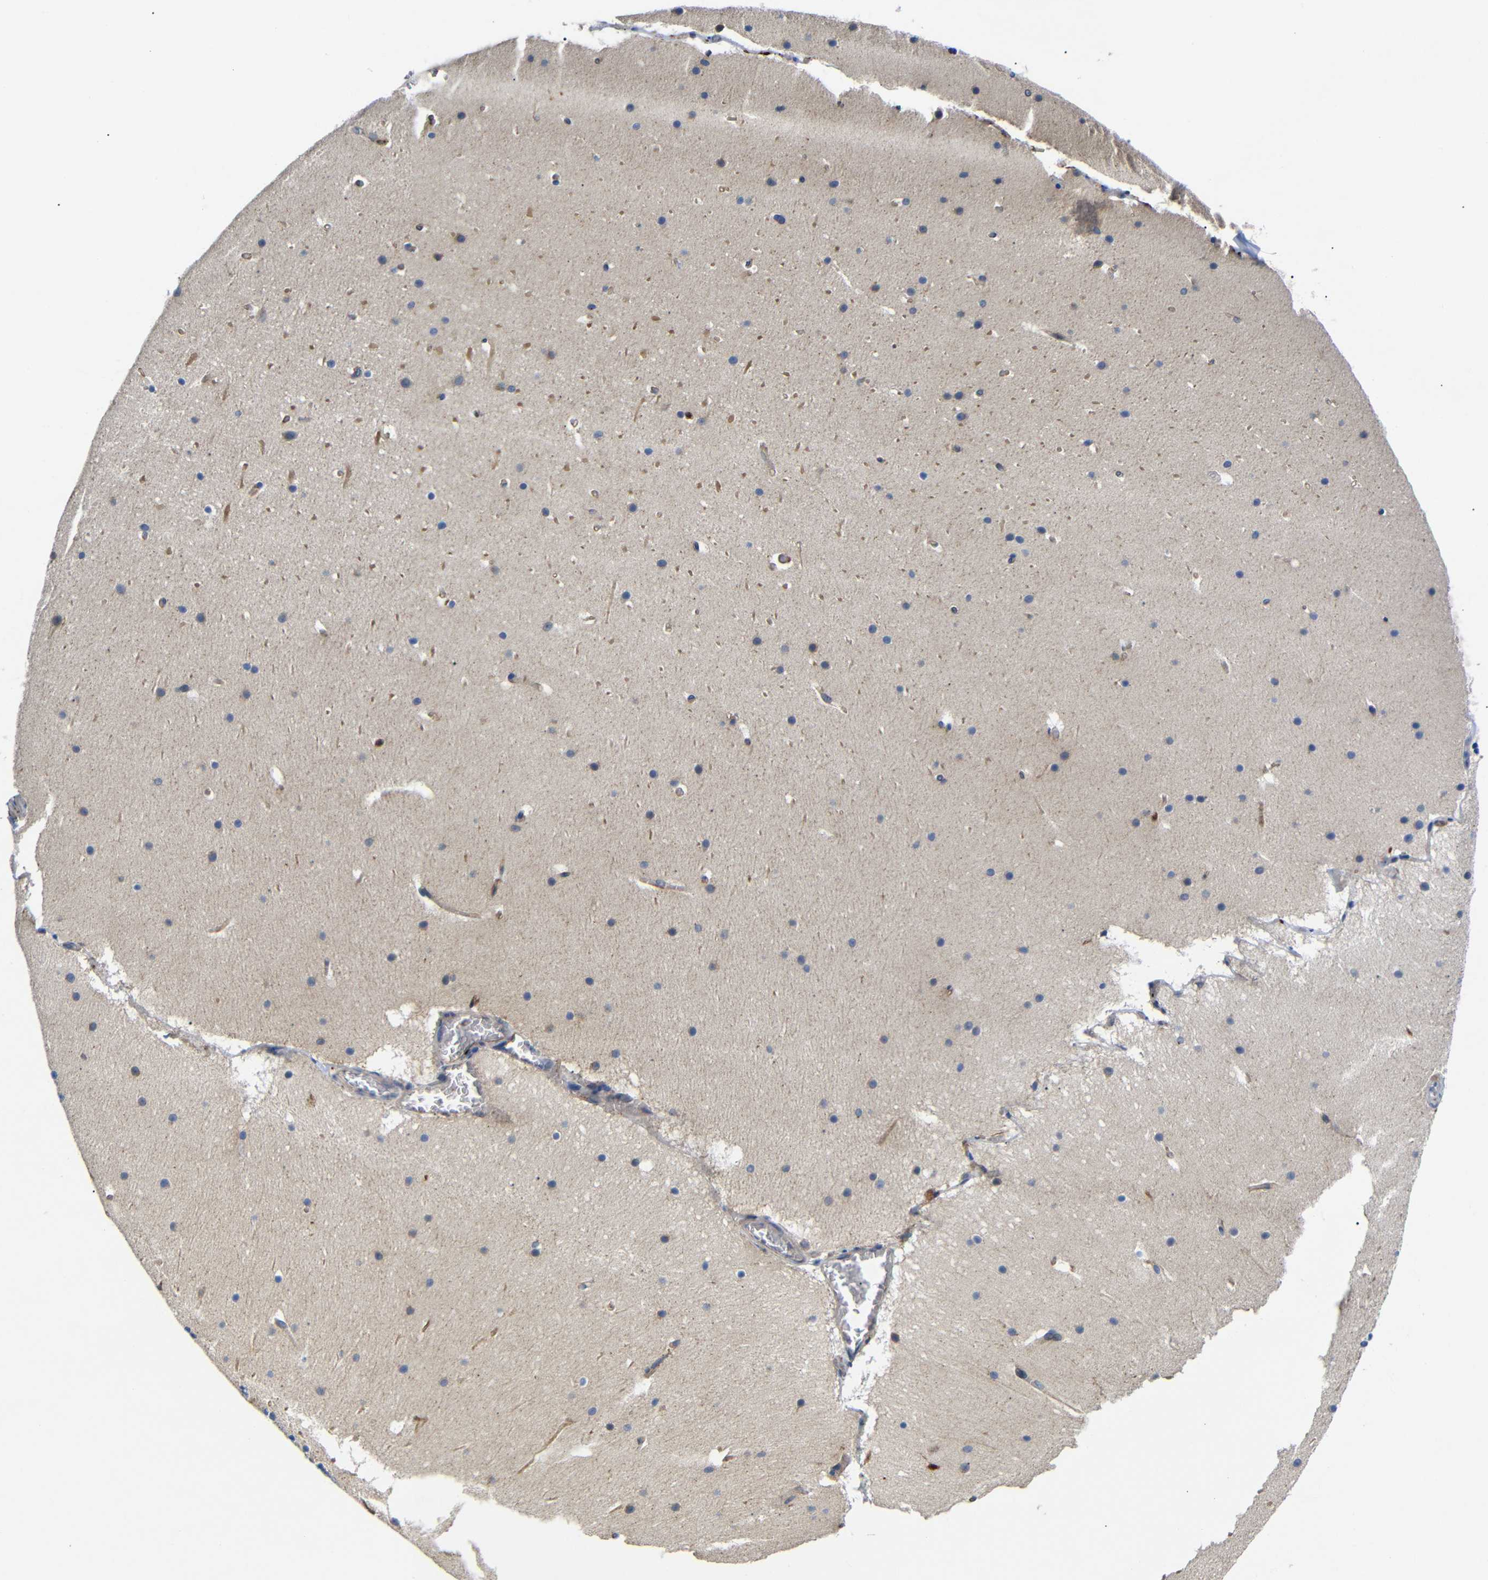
{"staining": {"intensity": "weak", "quantity": "<25%", "location": "cytoplasmic/membranous"}, "tissue": "cerebellum", "cell_type": "Cells in granular layer", "image_type": "normal", "snomed": [{"axis": "morphology", "description": "Normal tissue, NOS"}, {"axis": "topography", "description": "Cerebellum"}], "caption": "Immunohistochemistry (IHC) photomicrograph of normal cerebellum: human cerebellum stained with DAB (3,3'-diaminobenzidine) reveals no significant protein expression in cells in granular layer. (Immunohistochemistry (IHC), brightfield microscopy, high magnification).", "gene": "SDCBP", "patient": {"sex": "male", "age": 45}}